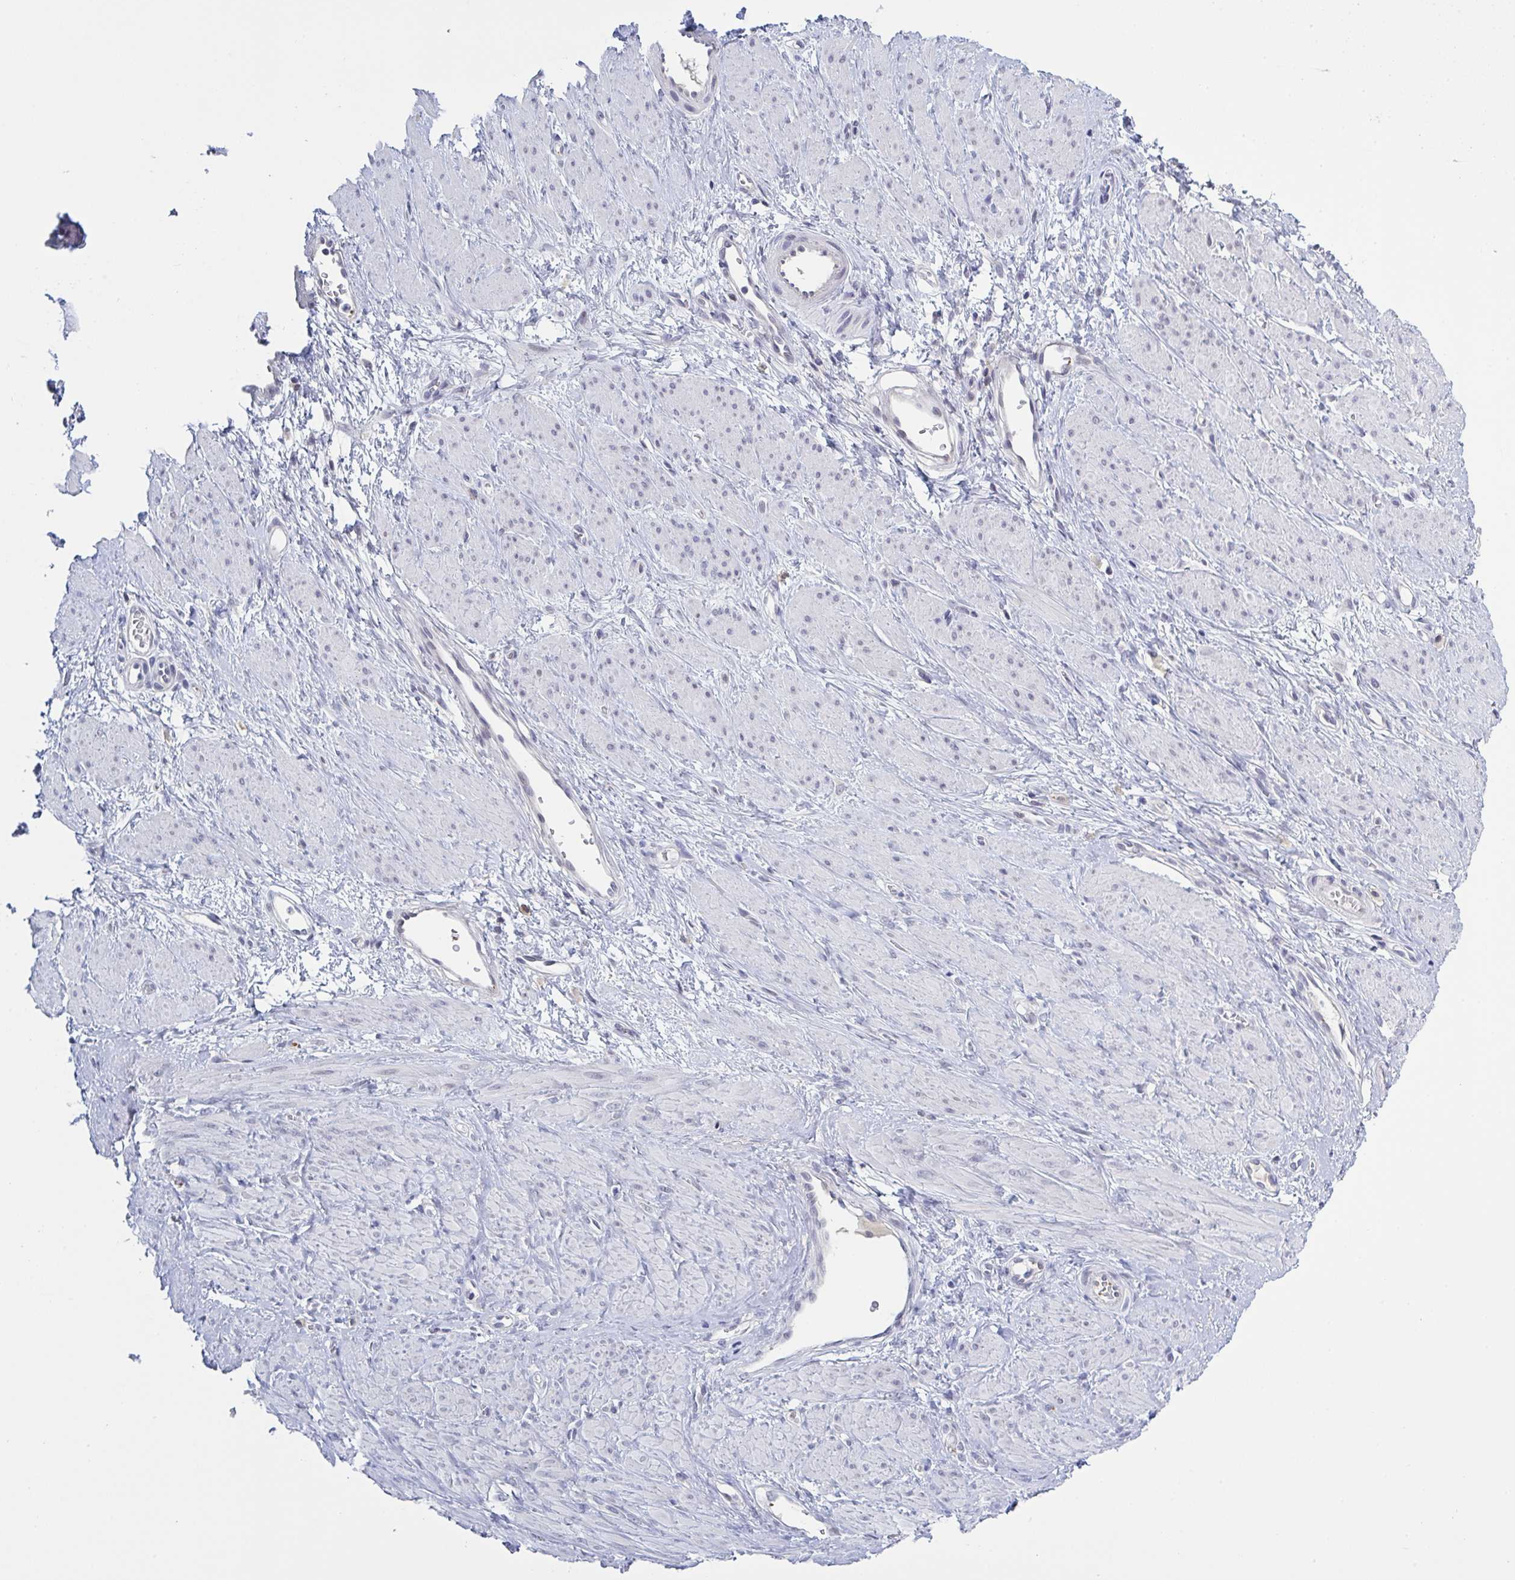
{"staining": {"intensity": "negative", "quantity": "none", "location": "none"}, "tissue": "smooth muscle", "cell_type": "Smooth muscle cells", "image_type": "normal", "snomed": [{"axis": "morphology", "description": "Normal tissue, NOS"}, {"axis": "topography", "description": "Smooth muscle"}, {"axis": "topography", "description": "Uterus"}], "caption": "DAB (3,3'-diaminobenzidine) immunohistochemical staining of benign smooth muscle shows no significant staining in smooth muscle cells.", "gene": "KDM4D", "patient": {"sex": "female", "age": 39}}